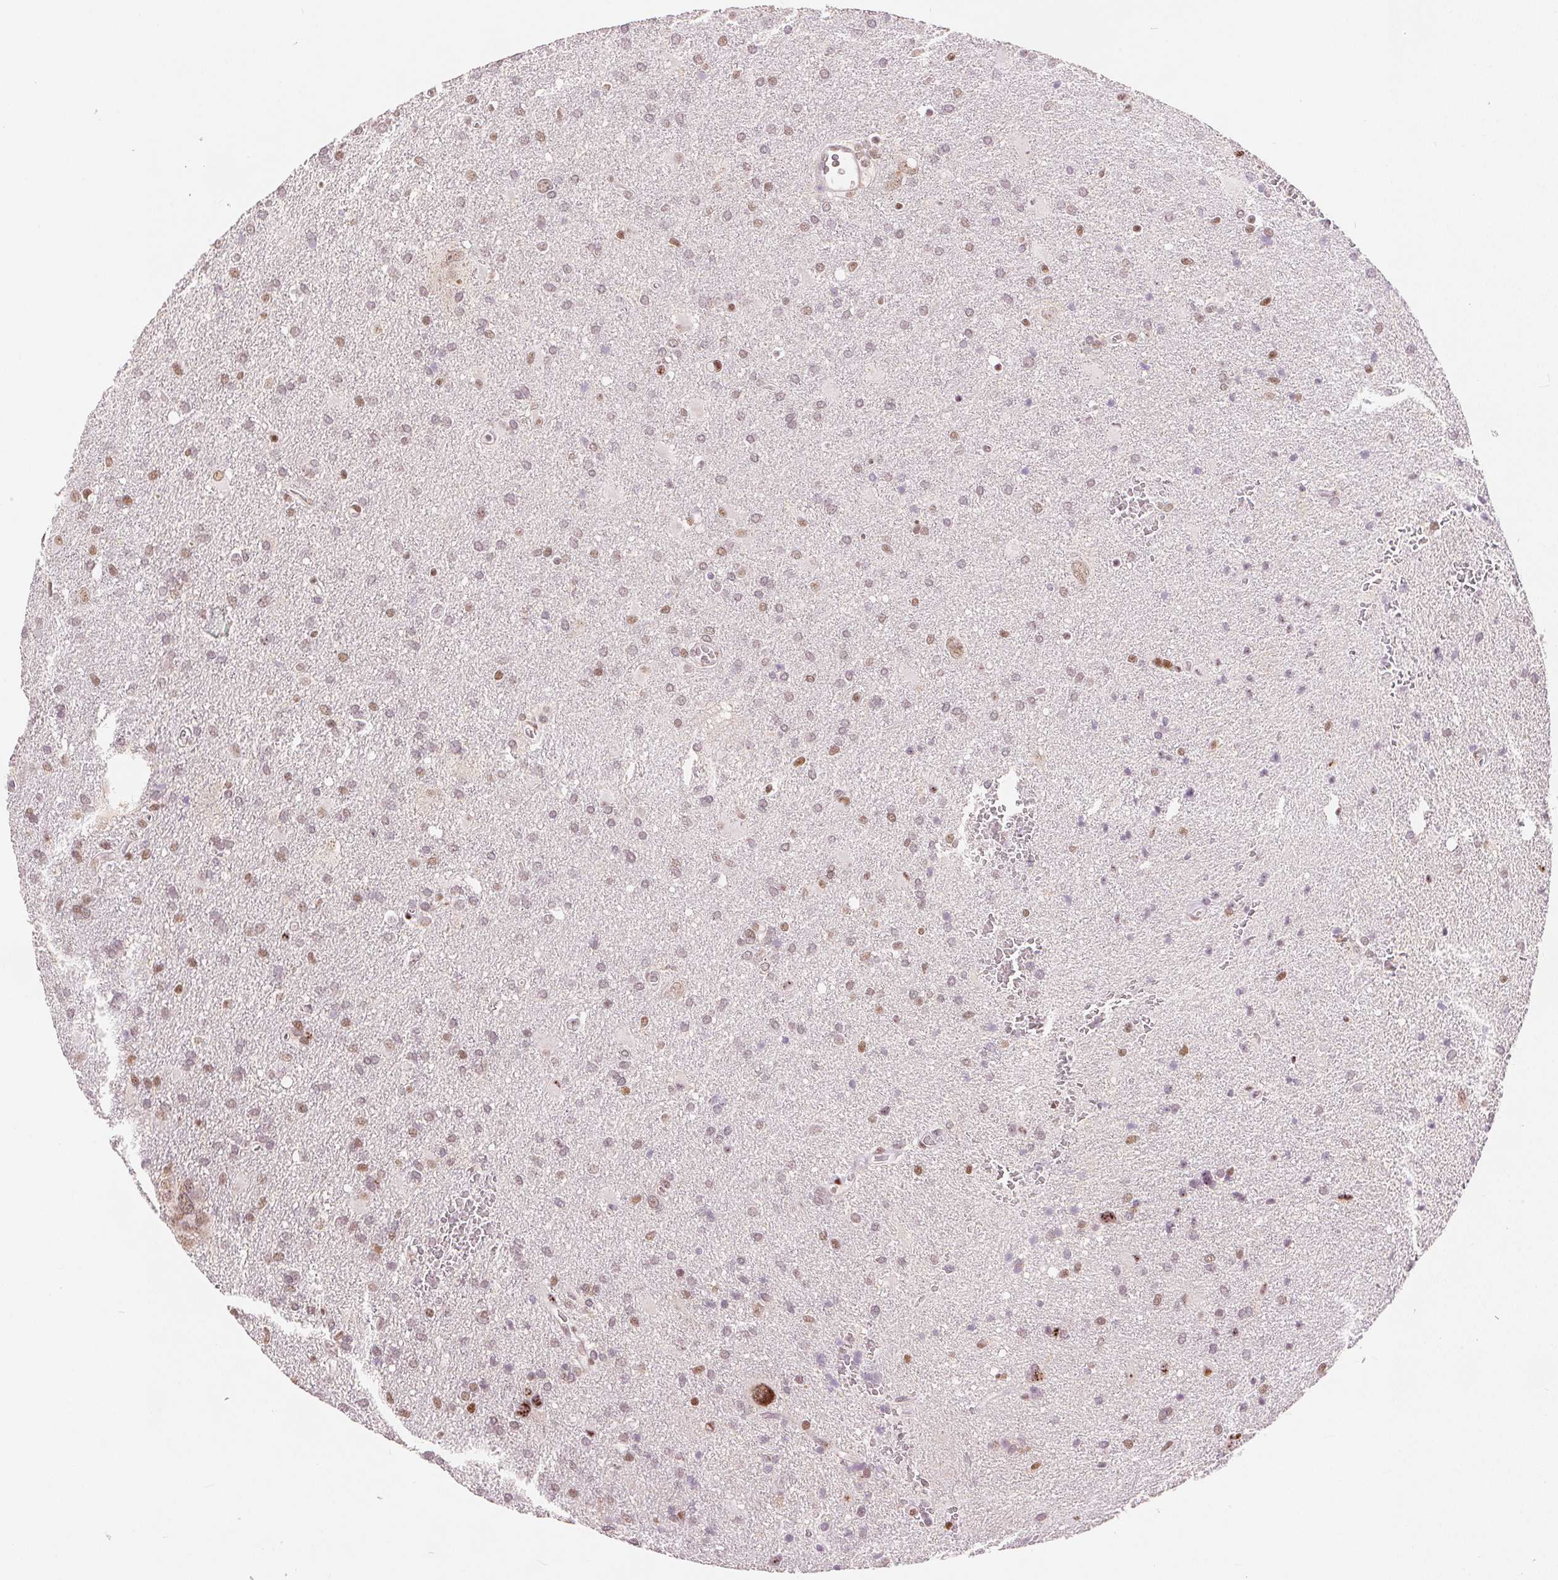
{"staining": {"intensity": "weak", "quantity": ">75%", "location": "nuclear"}, "tissue": "glioma", "cell_type": "Tumor cells", "image_type": "cancer", "snomed": [{"axis": "morphology", "description": "Glioma, malignant, Low grade"}, {"axis": "topography", "description": "Brain"}], "caption": "Human glioma stained for a protein (brown) demonstrates weak nuclear positive staining in approximately >75% of tumor cells.", "gene": "ZNF703", "patient": {"sex": "male", "age": 66}}